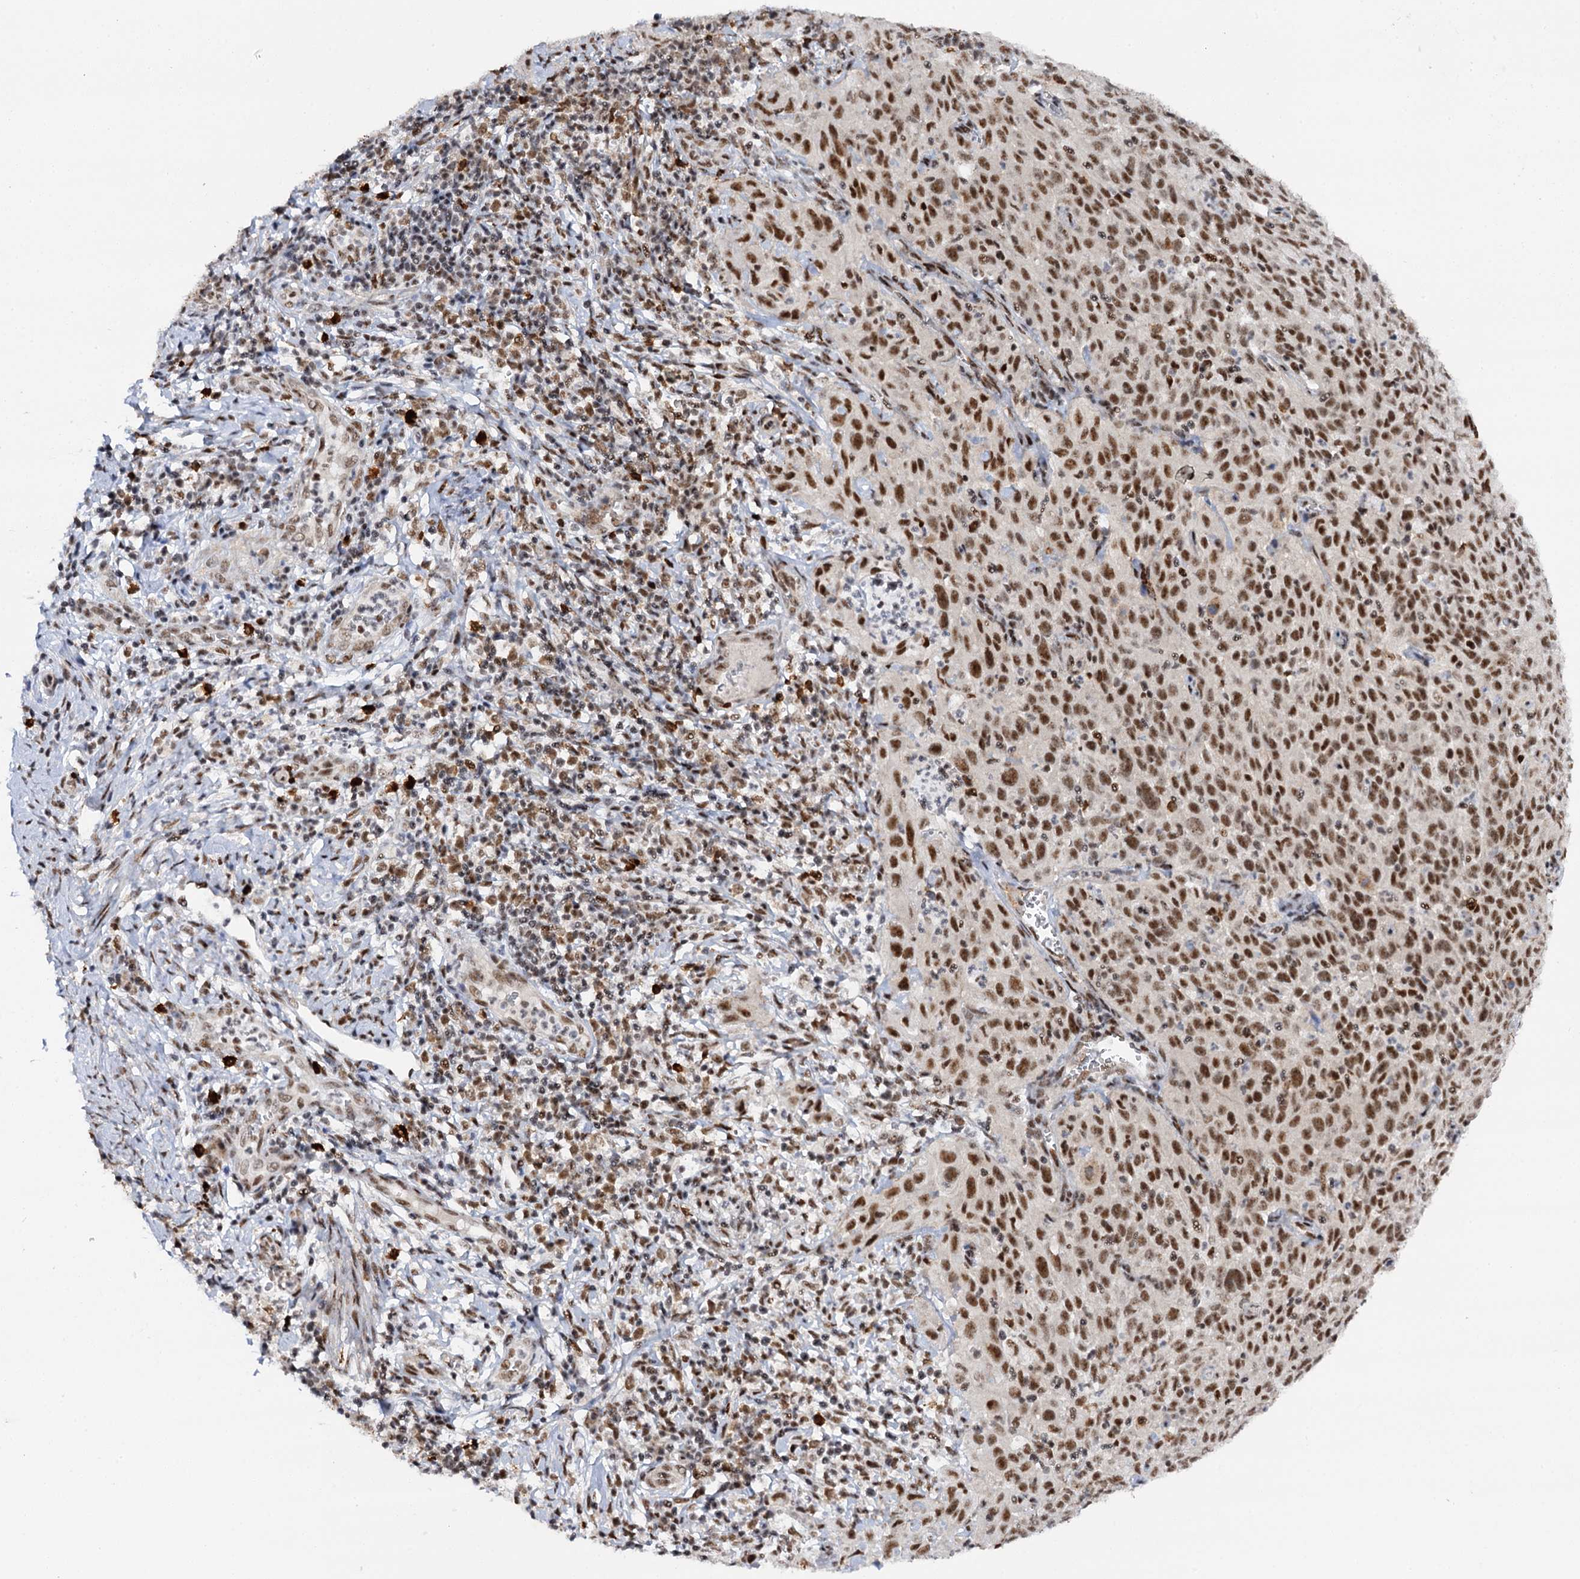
{"staining": {"intensity": "moderate", "quantity": ">75%", "location": "nuclear"}, "tissue": "cervical cancer", "cell_type": "Tumor cells", "image_type": "cancer", "snomed": [{"axis": "morphology", "description": "Squamous cell carcinoma, NOS"}, {"axis": "topography", "description": "Cervix"}], "caption": "Immunohistochemical staining of cervical cancer exhibits medium levels of moderate nuclear protein staining in about >75% of tumor cells. Using DAB (3,3'-diaminobenzidine) (brown) and hematoxylin (blue) stains, captured at high magnification using brightfield microscopy.", "gene": "BUD13", "patient": {"sex": "female", "age": 31}}